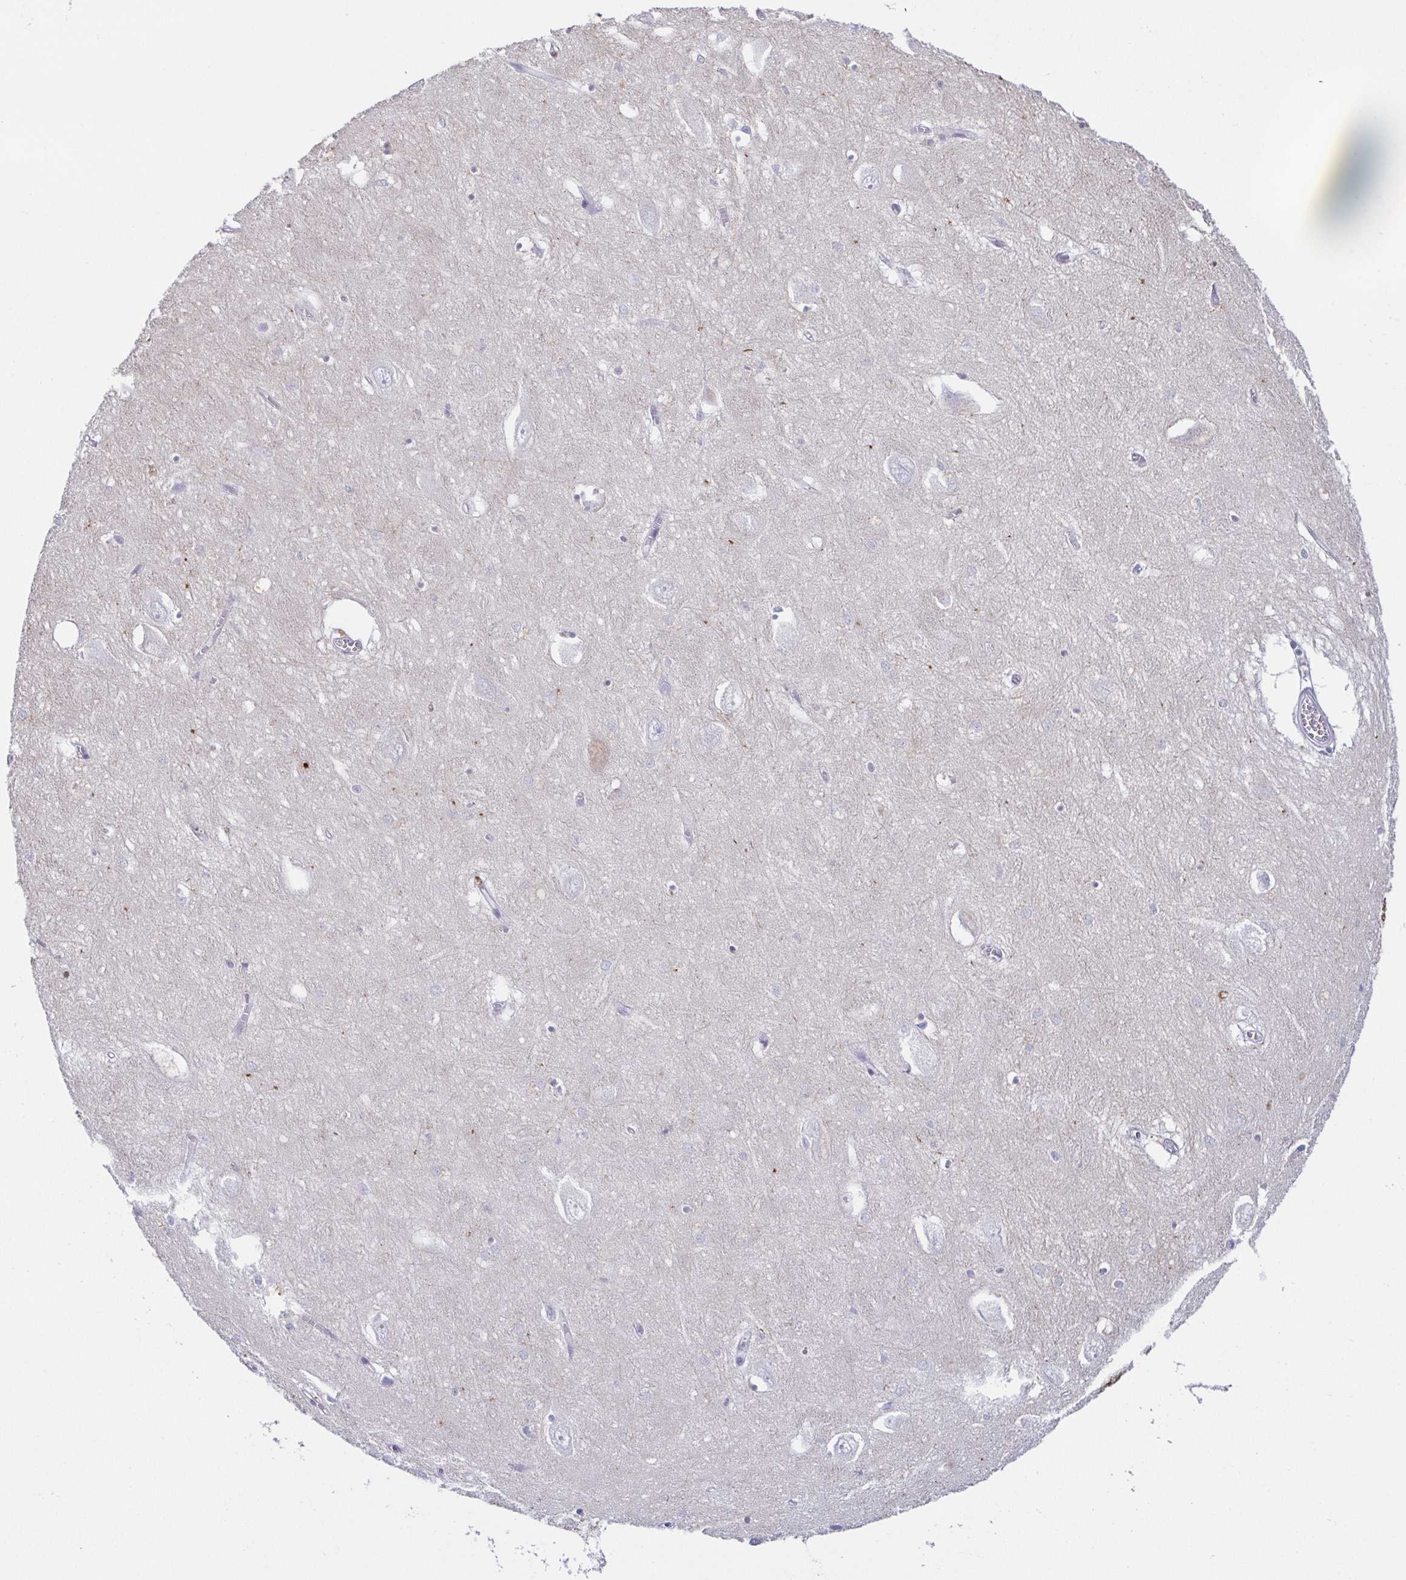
{"staining": {"intensity": "negative", "quantity": "none", "location": "none"}, "tissue": "hippocampus", "cell_type": "Glial cells", "image_type": "normal", "snomed": [{"axis": "morphology", "description": "Normal tissue, NOS"}, {"axis": "topography", "description": "Hippocampus"}], "caption": "DAB immunohistochemical staining of benign human hippocampus displays no significant positivity in glial cells.", "gene": "HAPLN2", "patient": {"sex": "female", "age": 64}}